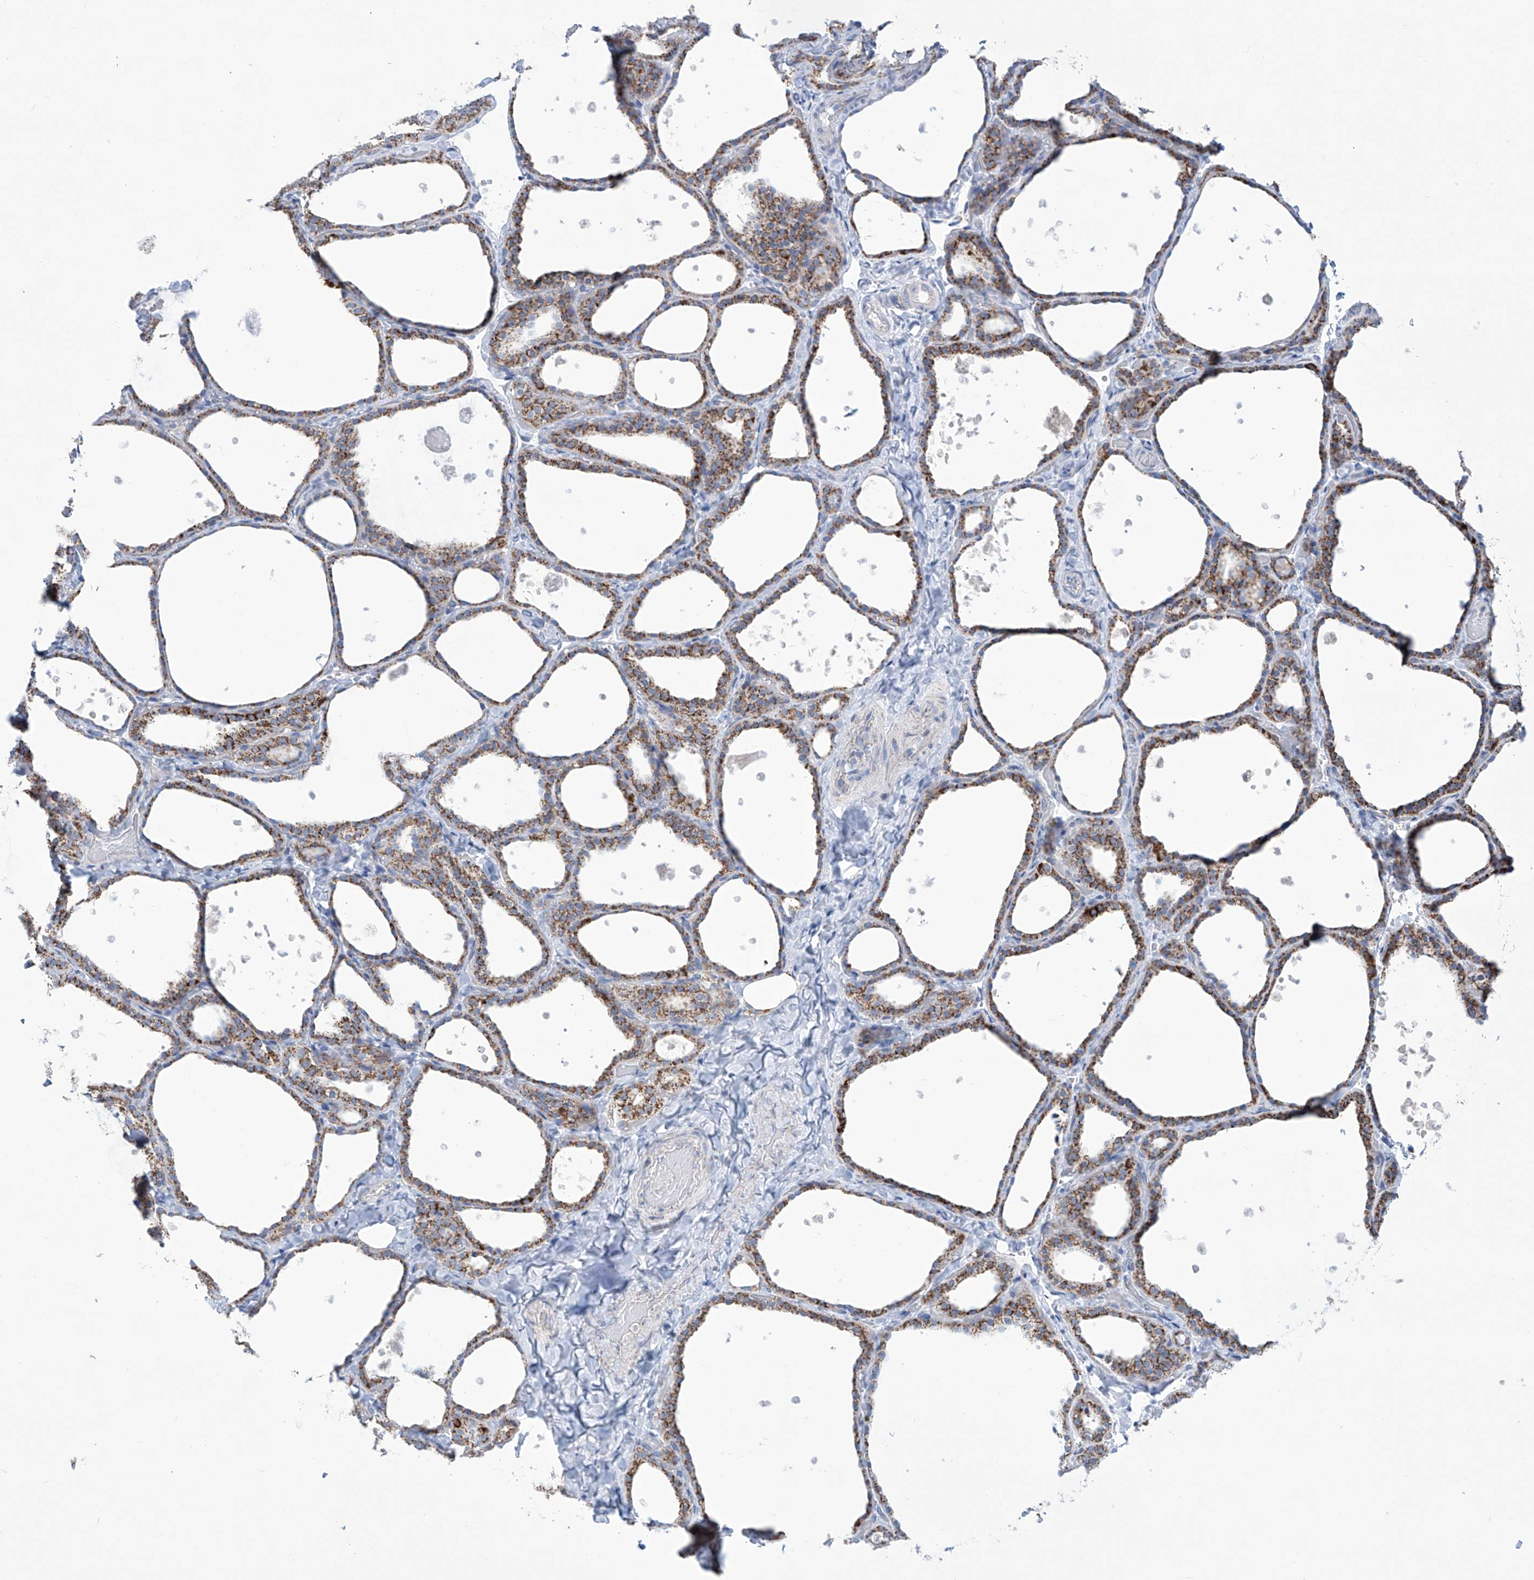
{"staining": {"intensity": "strong", "quantity": ">75%", "location": "cytoplasmic/membranous"}, "tissue": "thyroid gland", "cell_type": "Glandular cells", "image_type": "normal", "snomed": [{"axis": "morphology", "description": "Normal tissue, NOS"}, {"axis": "topography", "description": "Thyroid gland"}], "caption": "The histopathology image reveals a brown stain indicating the presence of a protein in the cytoplasmic/membranous of glandular cells in thyroid gland.", "gene": "ALDH6A1", "patient": {"sex": "female", "age": 44}}